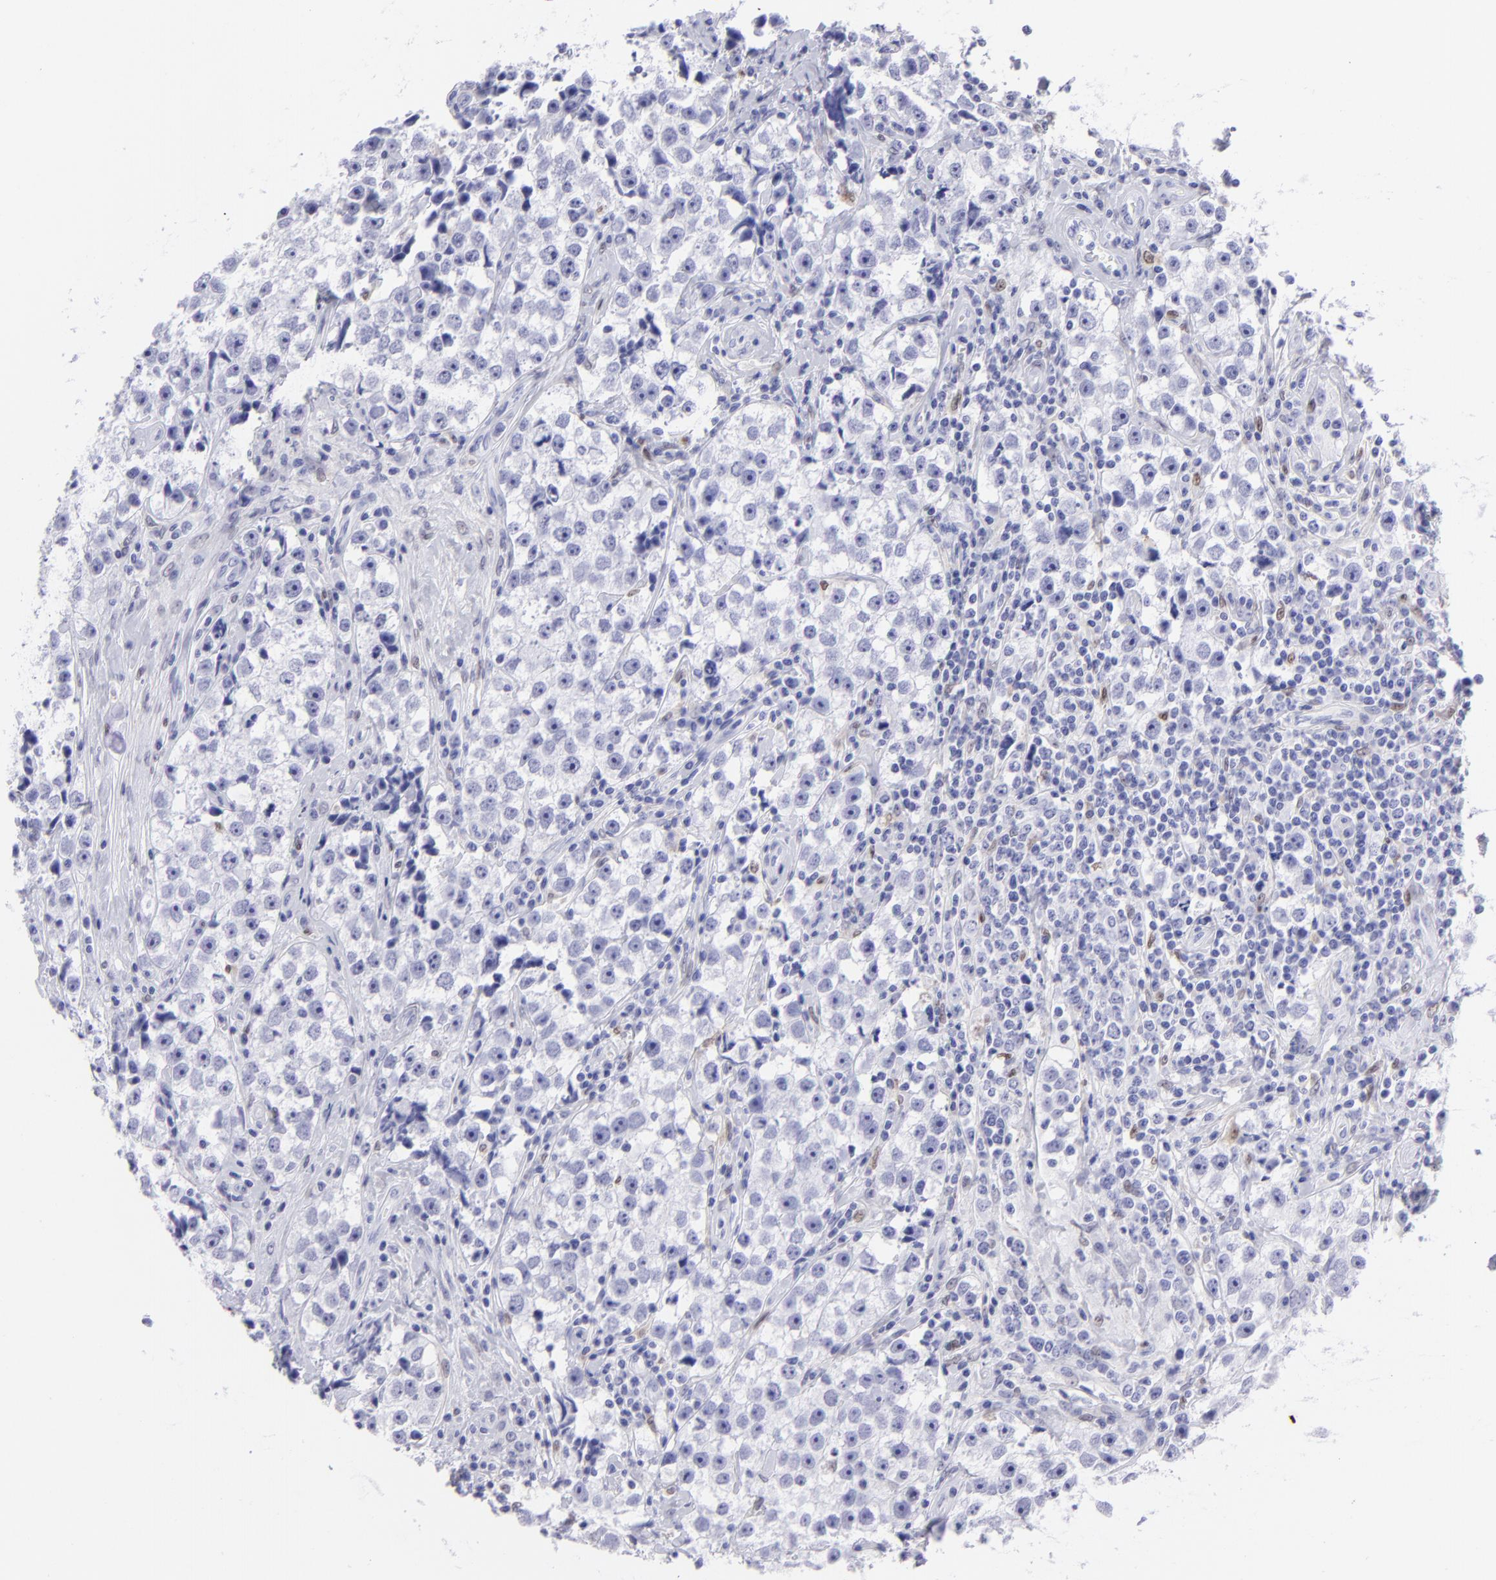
{"staining": {"intensity": "negative", "quantity": "none", "location": "none"}, "tissue": "testis cancer", "cell_type": "Tumor cells", "image_type": "cancer", "snomed": [{"axis": "morphology", "description": "Seminoma, NOS"}, {"axis": "topography", "description": "Testis"}], "caption": "Testis cancer (seminoma) was stained to show a protein in brown. There is no significant expression in tumor cells.", "gene": "MITF", "patient": {"sex": "male", "age": 32}}